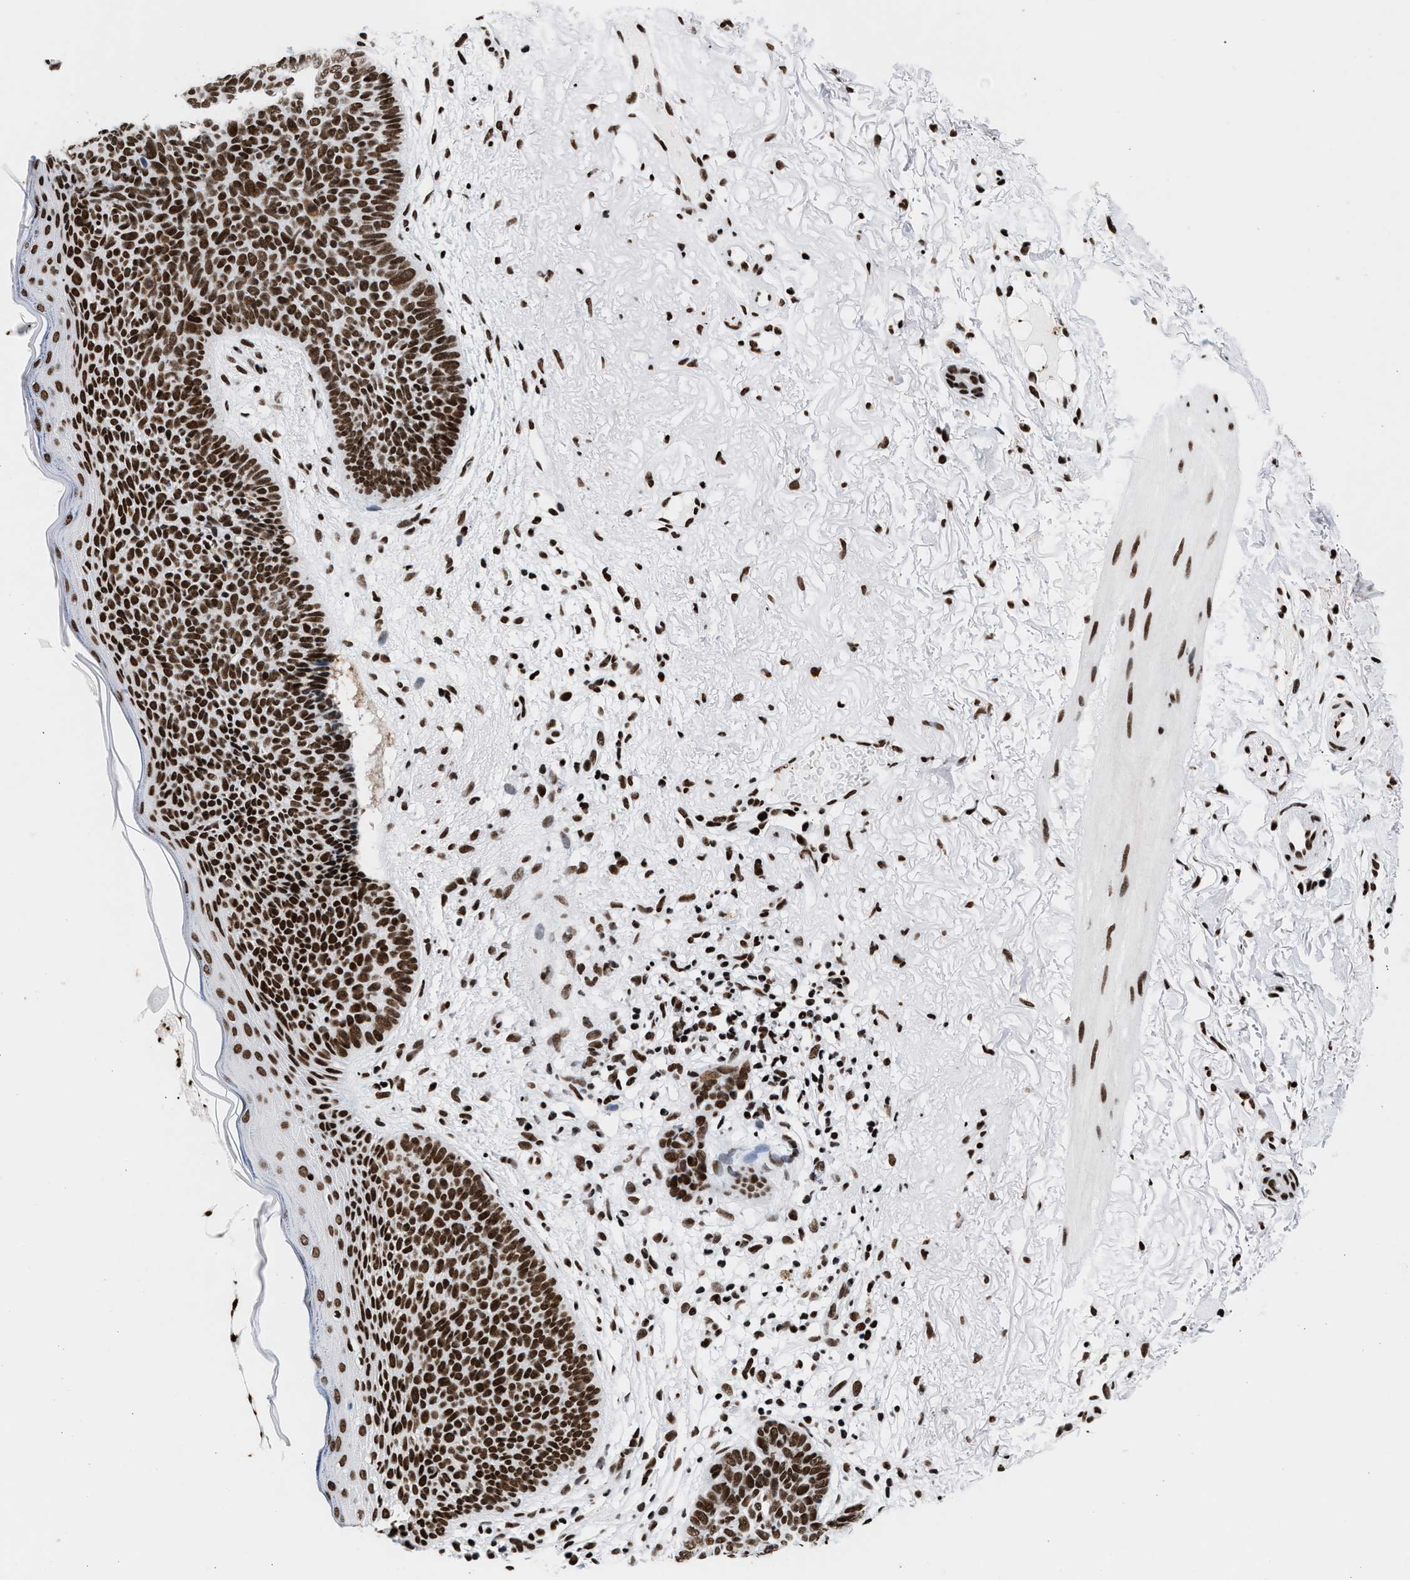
{"staining": {"intensity": "strong", "quantity": ">75%", "location": "nuclear"}, "tissue": "skin cancer", "cell_type": "Tumor cells", "image_type": "cancer", "snomed": [{"axis": "morphology", "description": "Basal cell carcinoma"}, {"axis": "topography", "description": "Skin"}], "caption": "Immunohistochemistry (DAB) staining of human skin cancer (basal cell carcinoma) demonstrates strong nuclear protein expression in approximately >75% of tumor cells.", "gene": "RAD21", "patient": {"sex": "female", "age": 70}}